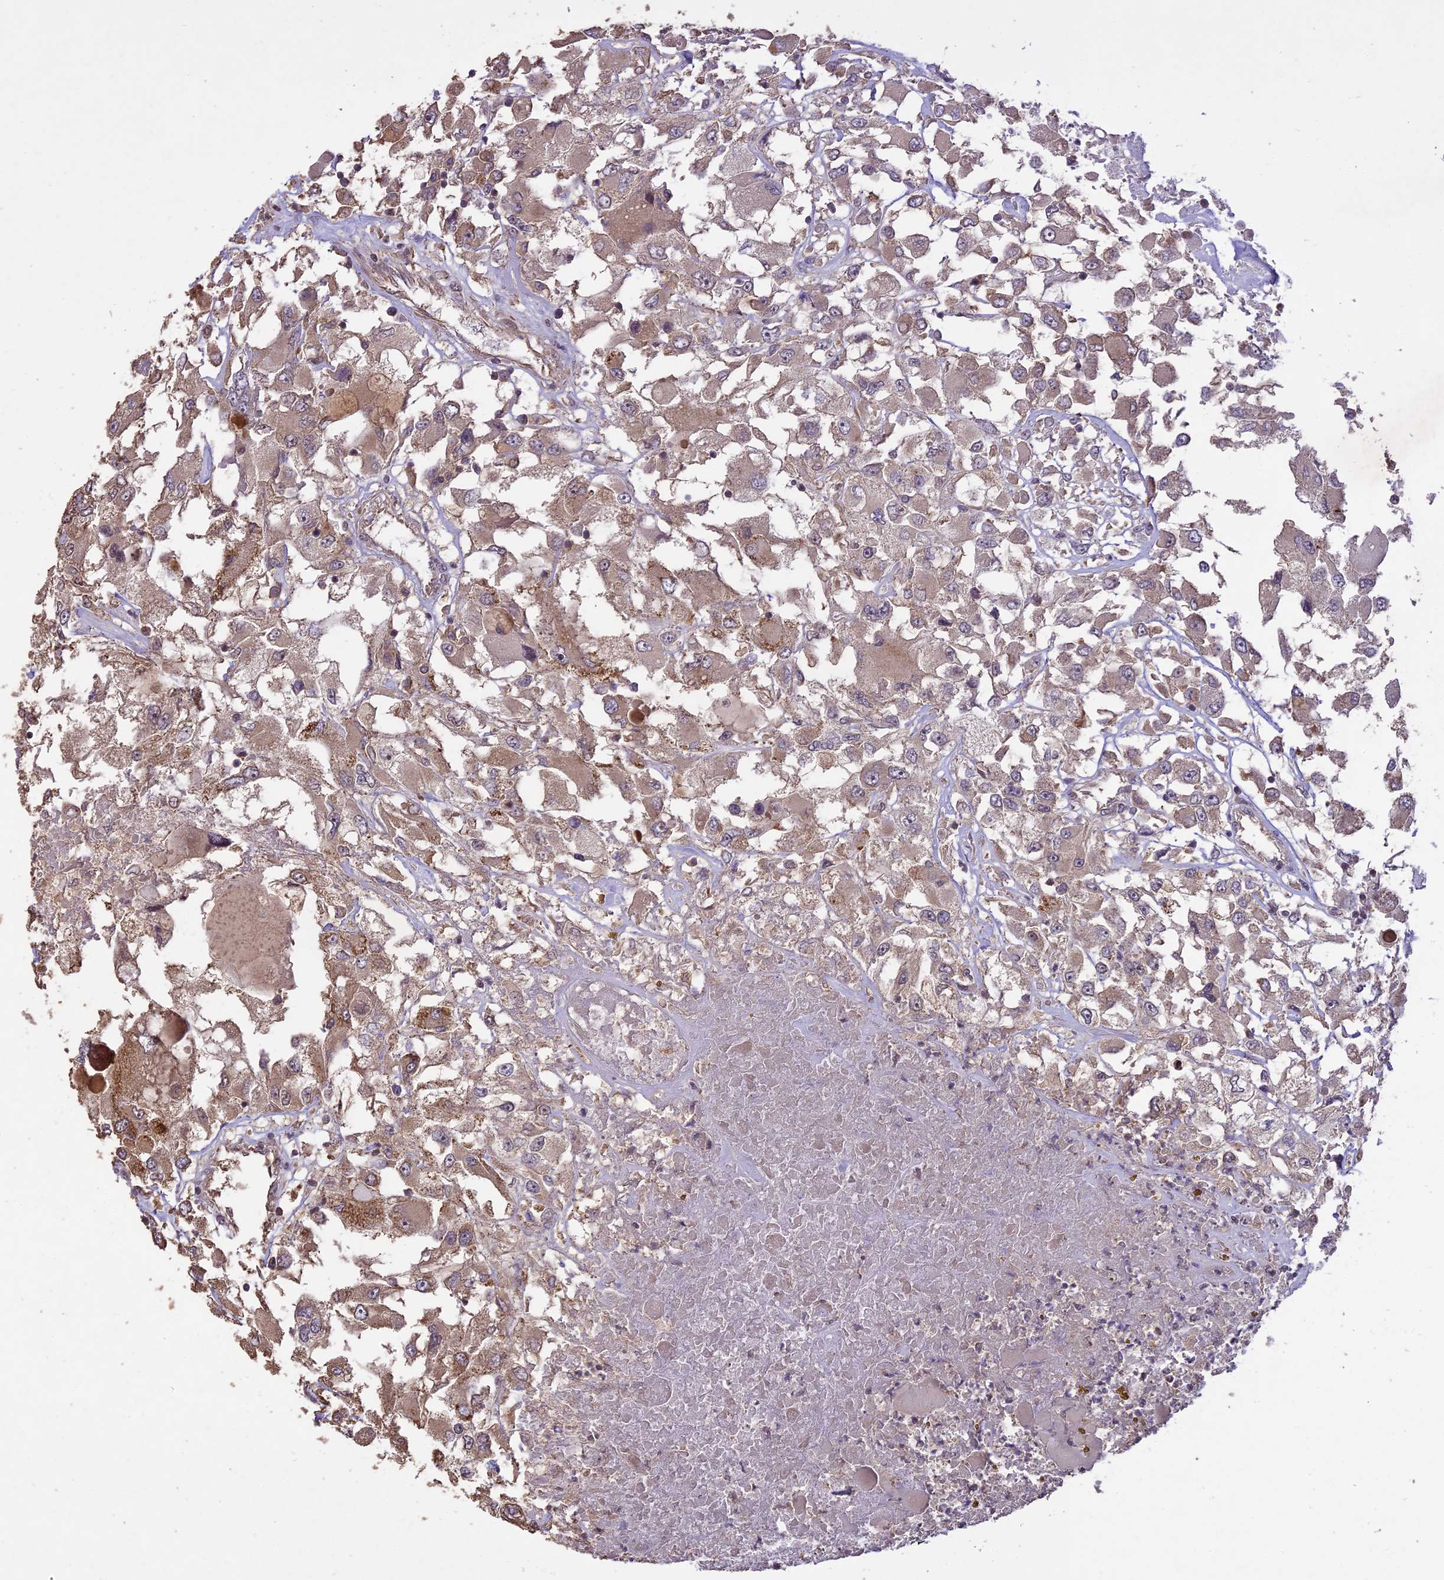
{"staining": {"intensity": "moderate", "quantity": "<25%", "location": "cytoplasmic/membranous"}, "tissue": "renal cancer", "cell_type": "Tumor cells", "image_type": "cancer", "snomed": [{"axis": "morphology", "description": "Adenocarcinoma, NOS"}, {"axis": "topography", "description": "Kidney"}], "caption": "High-magnification brightfield microscopy of renal cancer stained with DAB (3,3'-diaminobenzidine) (brown) and counterstained with hematoxylin (blue). tumor cells exhibit moderate cytoplasmic/membranous positivity is present in approximately<25% of cells. (IHC, brightfield microscopy, high magnification).", "gene": "TIGD7", "patient": {"sex": "female", "age": 52}}